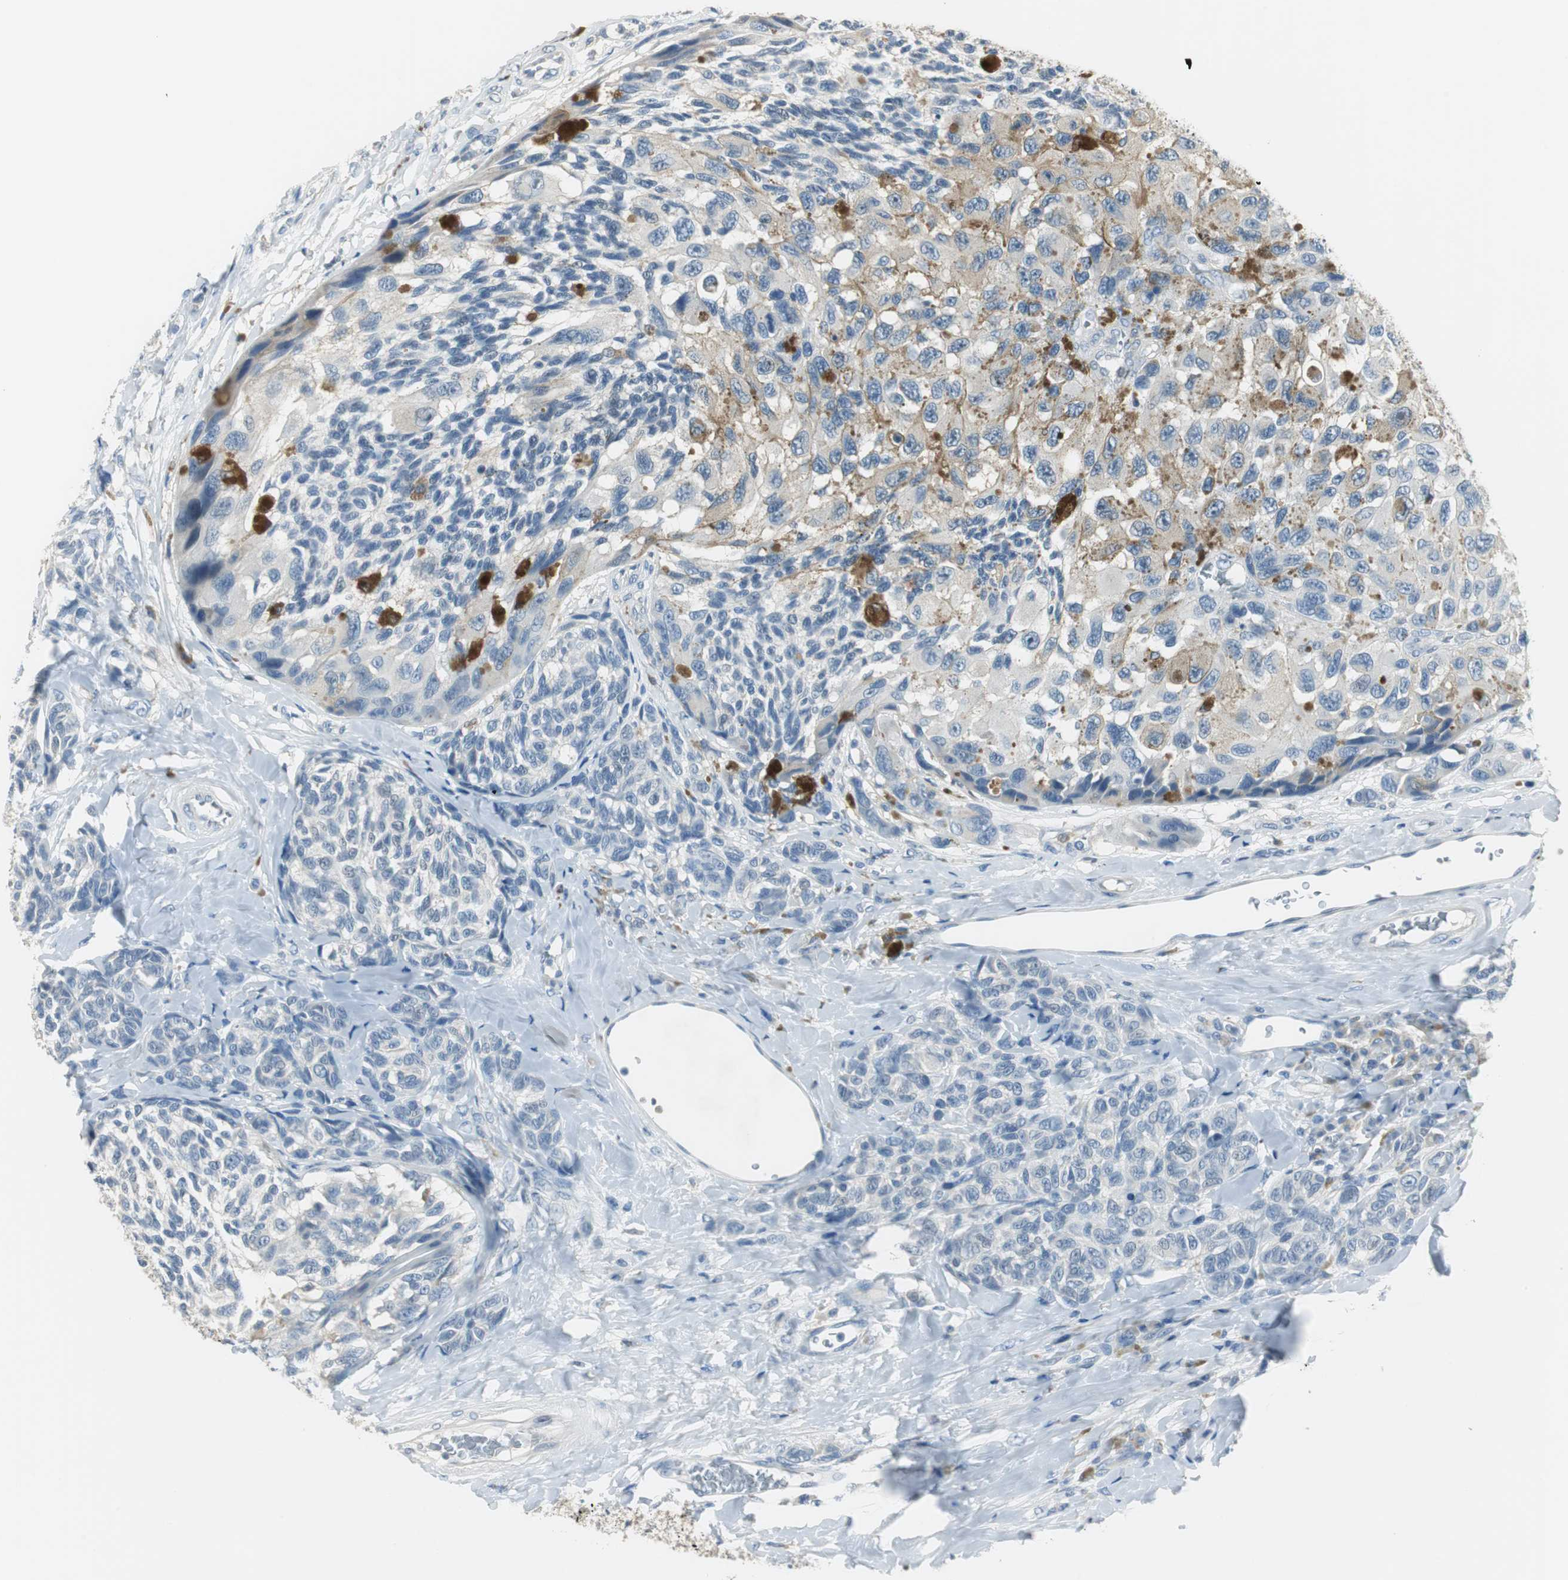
{"staining": {"intensity": "negative", "quantity": "none", "location": "none"}, "tissue": "melanoma", "cell_type": "Tumor cells", "image_type": "cancer", "snomed": [{"axis": "morphology", "description": "Malignant melanoma, NOS"}, {"axis": "topography", "description": "Skin"}], "caption": "Immunohistochemistry (IHC) of malignant melanoma reveals no positivity in tumor cells. The staining was performed using DAB to visualize the protein expression in brown, while the nuclei were stained in blue with hematoxylin (Magnification: 20x).", "gene": "MSTO1", "patient": {"sex": "female", "age": 73}}